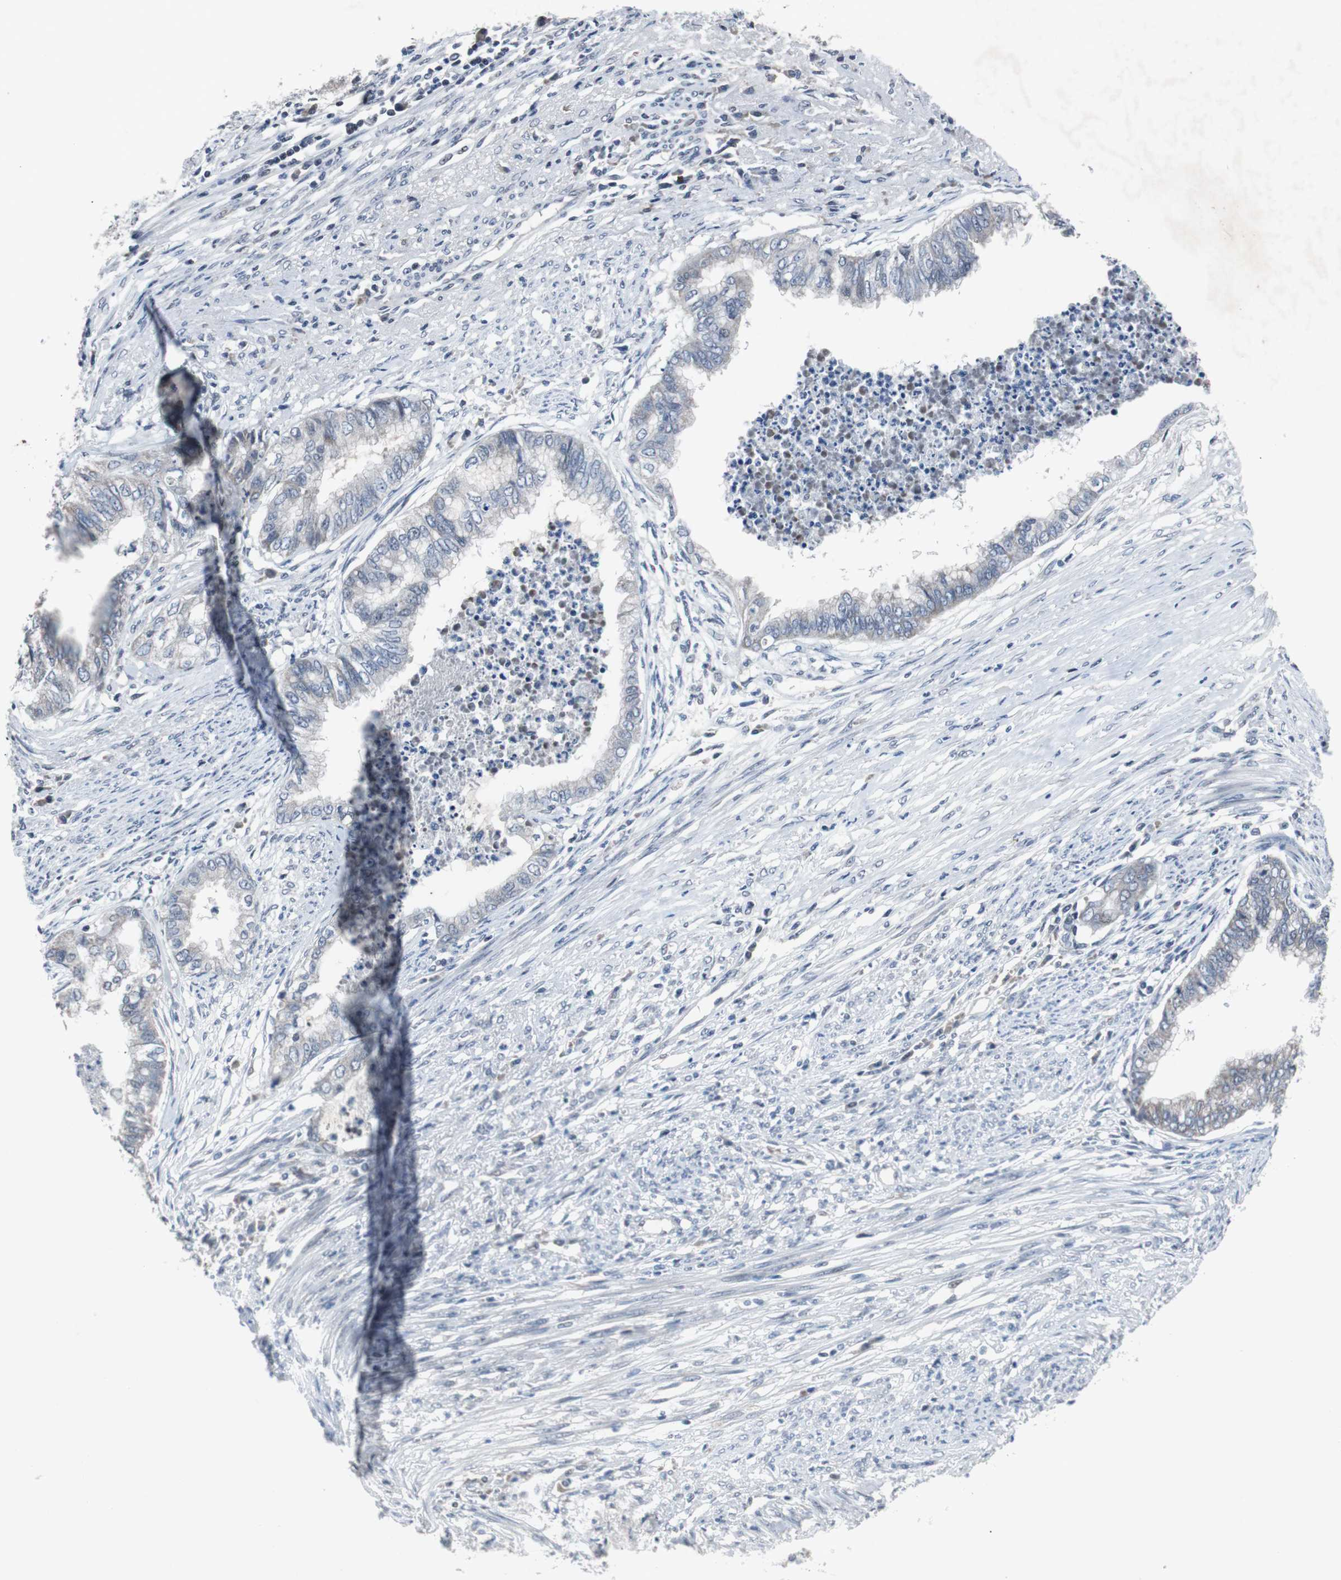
{"staining": {"intensity": "weak", "quantity": "<25%", "location": "cytoplasmic/membranous"}, "tissue": "endometrial cancer", "cell_type": "Tumor cells", "image_type": "cancer", "snomed": [{"axis": "morphology", "description": "Adenocarcinoma, NOS"}, {"axis": "topography", "description": "Endometrium"}], "caption": "Tumor cells show no significant protein staining in endometrial cancer (adenocarcinoma).", "gene": "TP63", "patient": {"sex": "female", "age": 79}}